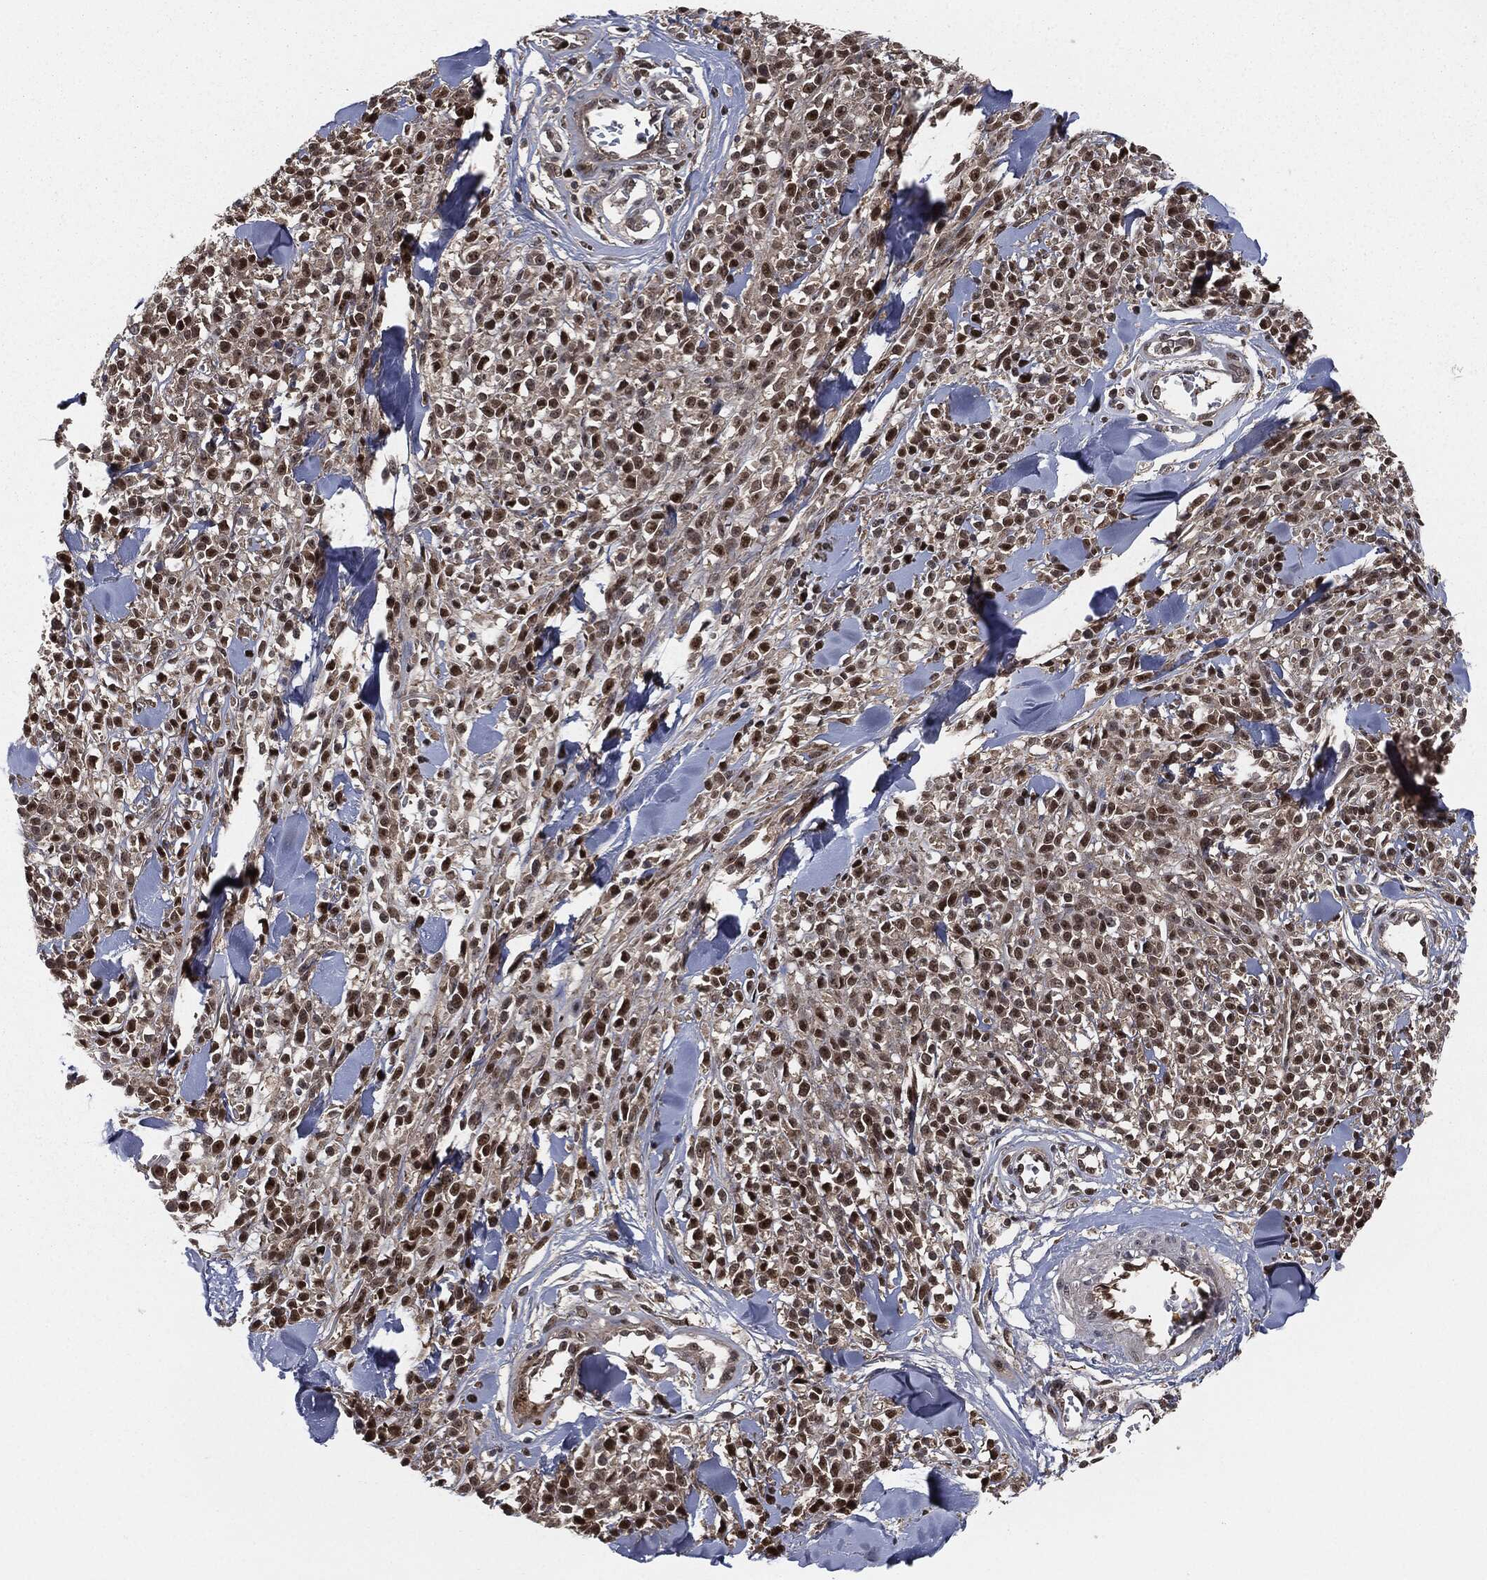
{"staining": {"intensity": "moderate", "quantity": ">75%", "location": "nuclear"}, "tissue": "melanoma", "cell_type": "Tumor cells", "image_type": "cancer", "snomed": [{"axis": "morphology", "description": "Malignant melanoma, NOS"}, {"axis": "topography", "description": "Skin"}, {"axis": "topography", "description": "Skin of trunk"}], "caption": "The histopathology image demonstrates staining of malignant melanoma, revealing moderate nuclear protein staining (brown color) within tumor cells. (Brightfield microscopy of DAB IHC at high magnification).", "gene": "CAPRIN2", "patient": {"sex": "male", "age": 74}}